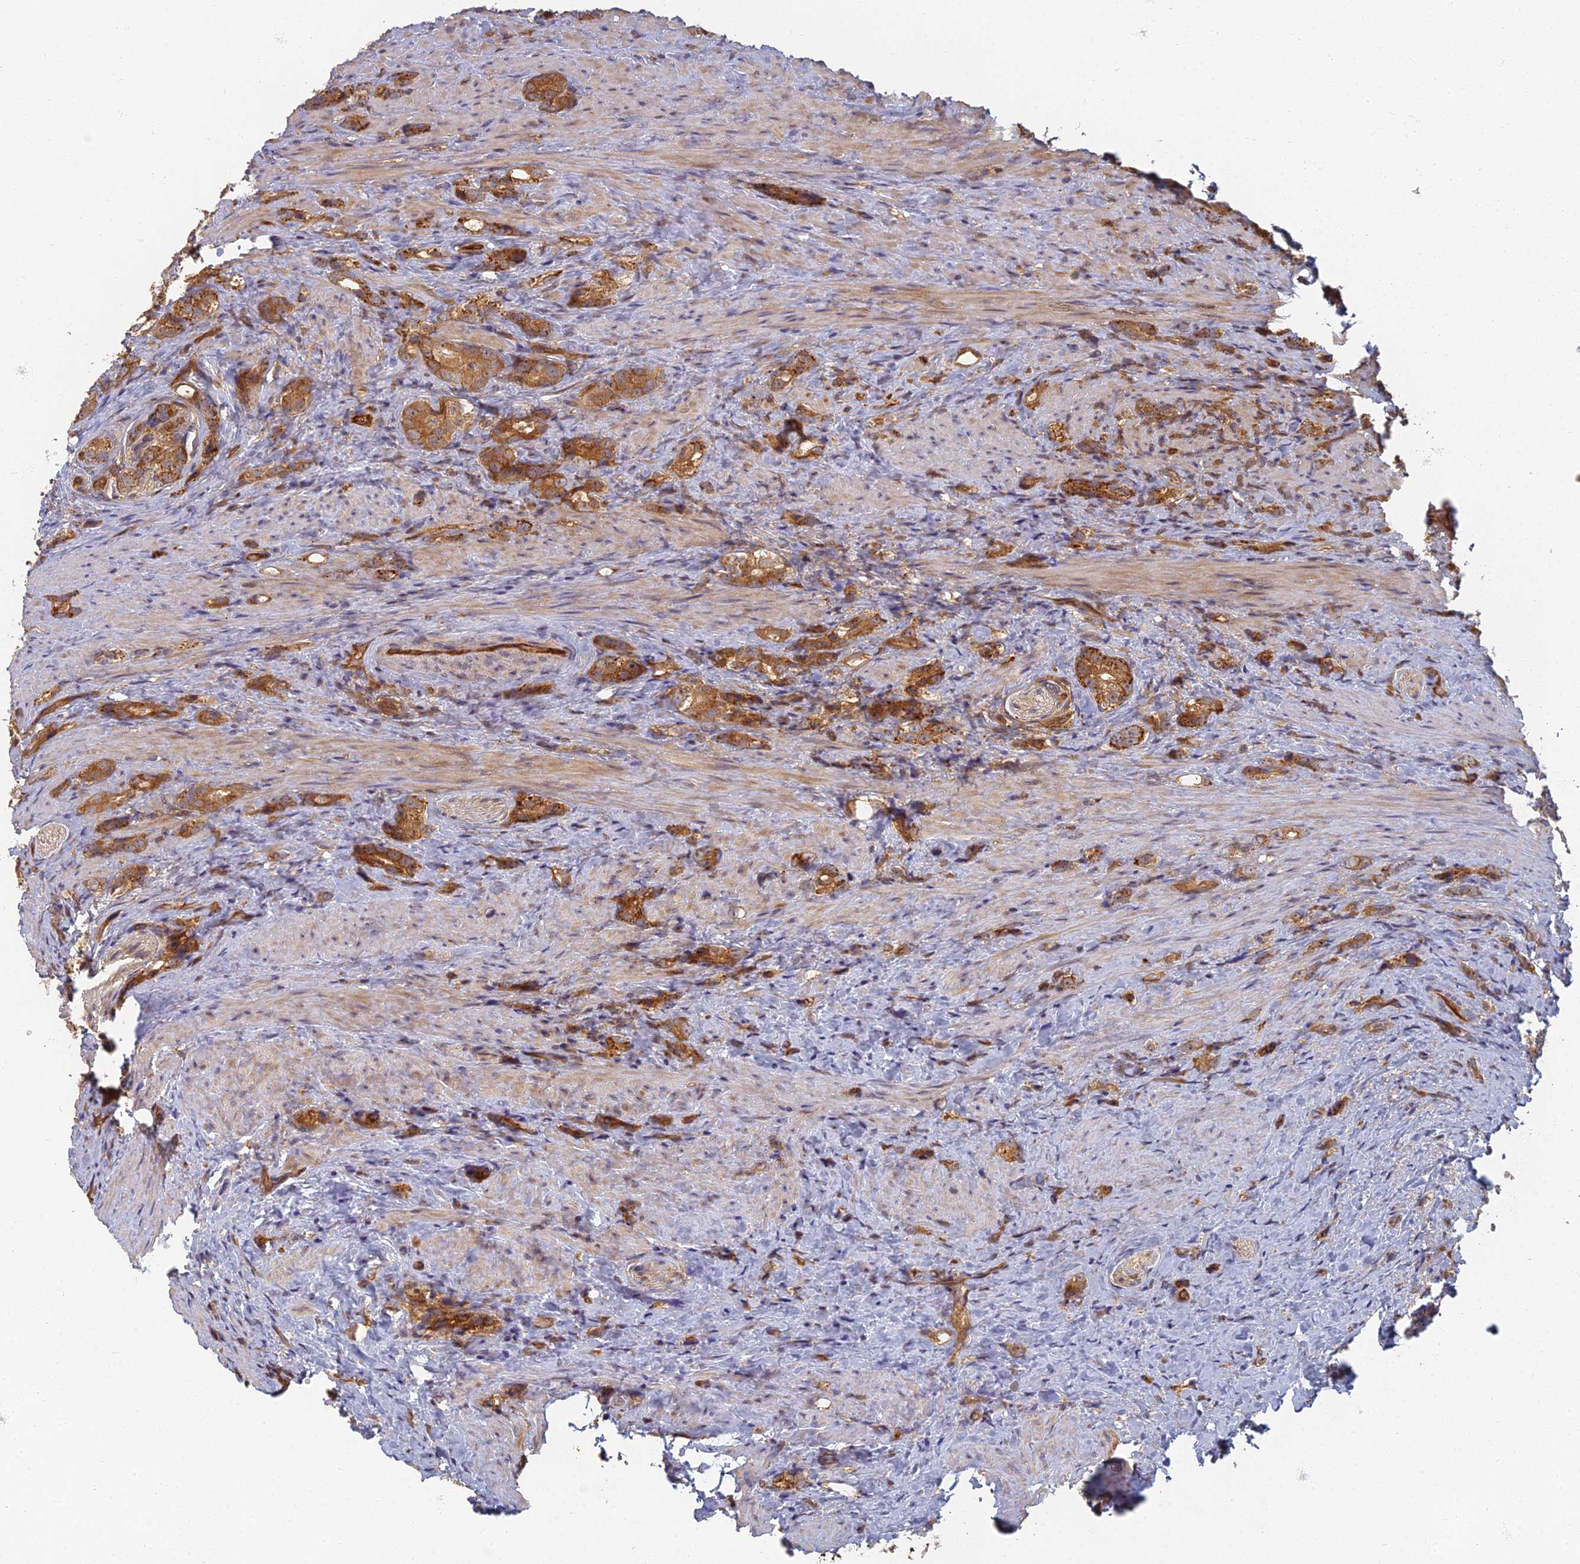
{"staining": {"intensity": "moderate", "quantity": ">75%", "location": "cytoplasmic/membranous"}, "tissue": "prostate cancer", "cell_type": "Tumor cells", "image_type": "cancer", "snomed": [{"axis": "morphology", "description": "Adenocarcinoma, High grade"}, {"axis": "topography", "description": "Prostate"}], "caption": "The histopathology image shows immunohistochemical staining of prostate adenocarcinoma (high-grade). There is moderate cytoplasmic/membranous expression is present in about >75% of tumor cells.", "gene": "INO80D", "patient": {"sex": "male", "age": 63}}